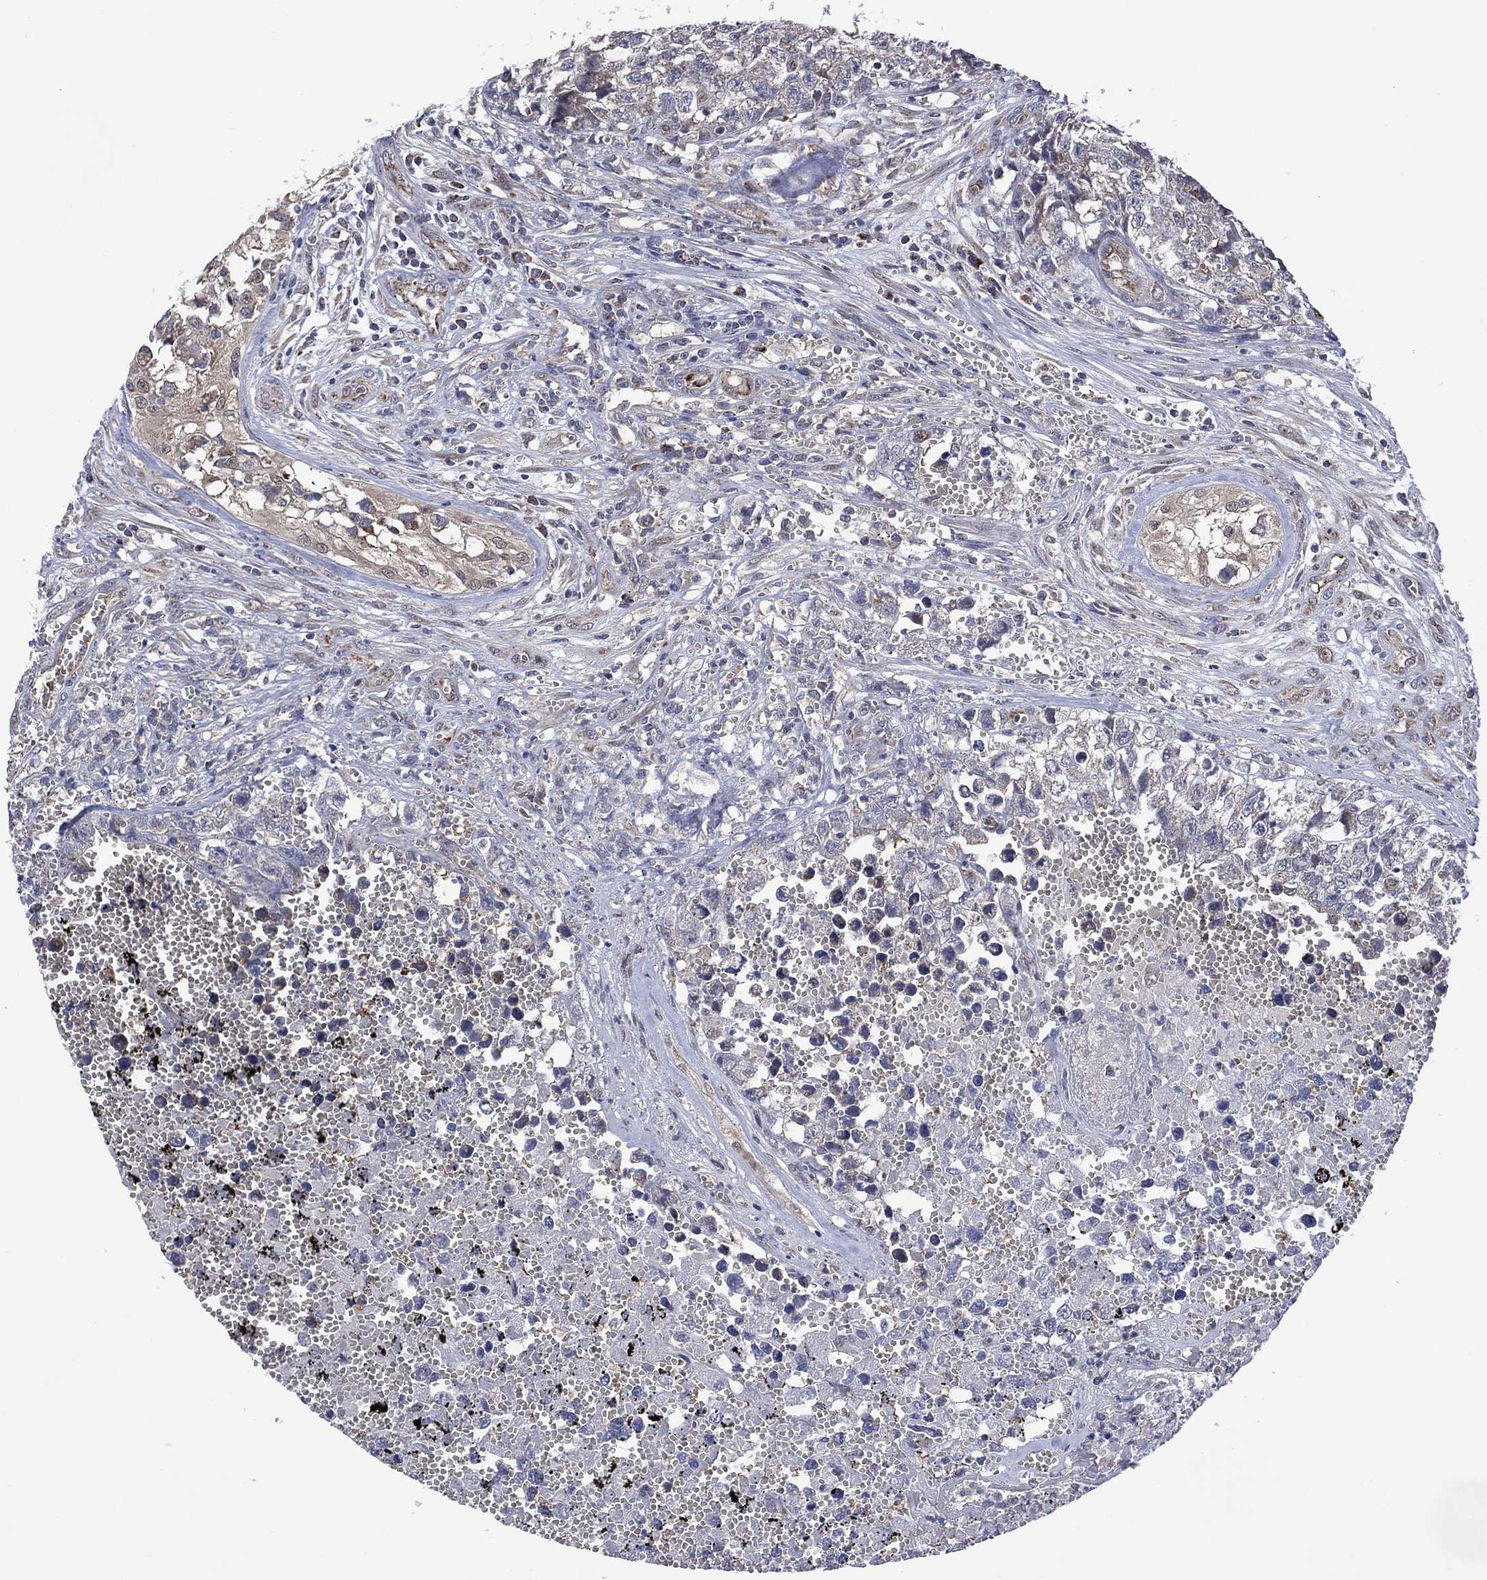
{"staining": {"intensity": "negative", "quantity": "none", "location": "none"}, "tissue": "testis cancer", "cell_type": "Tumor cells", "image_type": "cancer", "snomed": [{"axis": "morphology", "description": "Seminoma, NOS"}, {"axis": "morphology", "description": "Carcinoma, Embryonal, NOS"}, {"axis": "topography", "description": "Testis"}], "caption": "Immunohistochemistry photomicrograph of neoplastic tissue: seminoma (testis) stained with DAB displays no significant protein positivity in tumor cells. (Brightfield microscopy of DAB (3,3'-diaminobenzidine) IHC at high magnification).", "gene": "HTD2", "patient": {"sex": "male", "age": 22}}